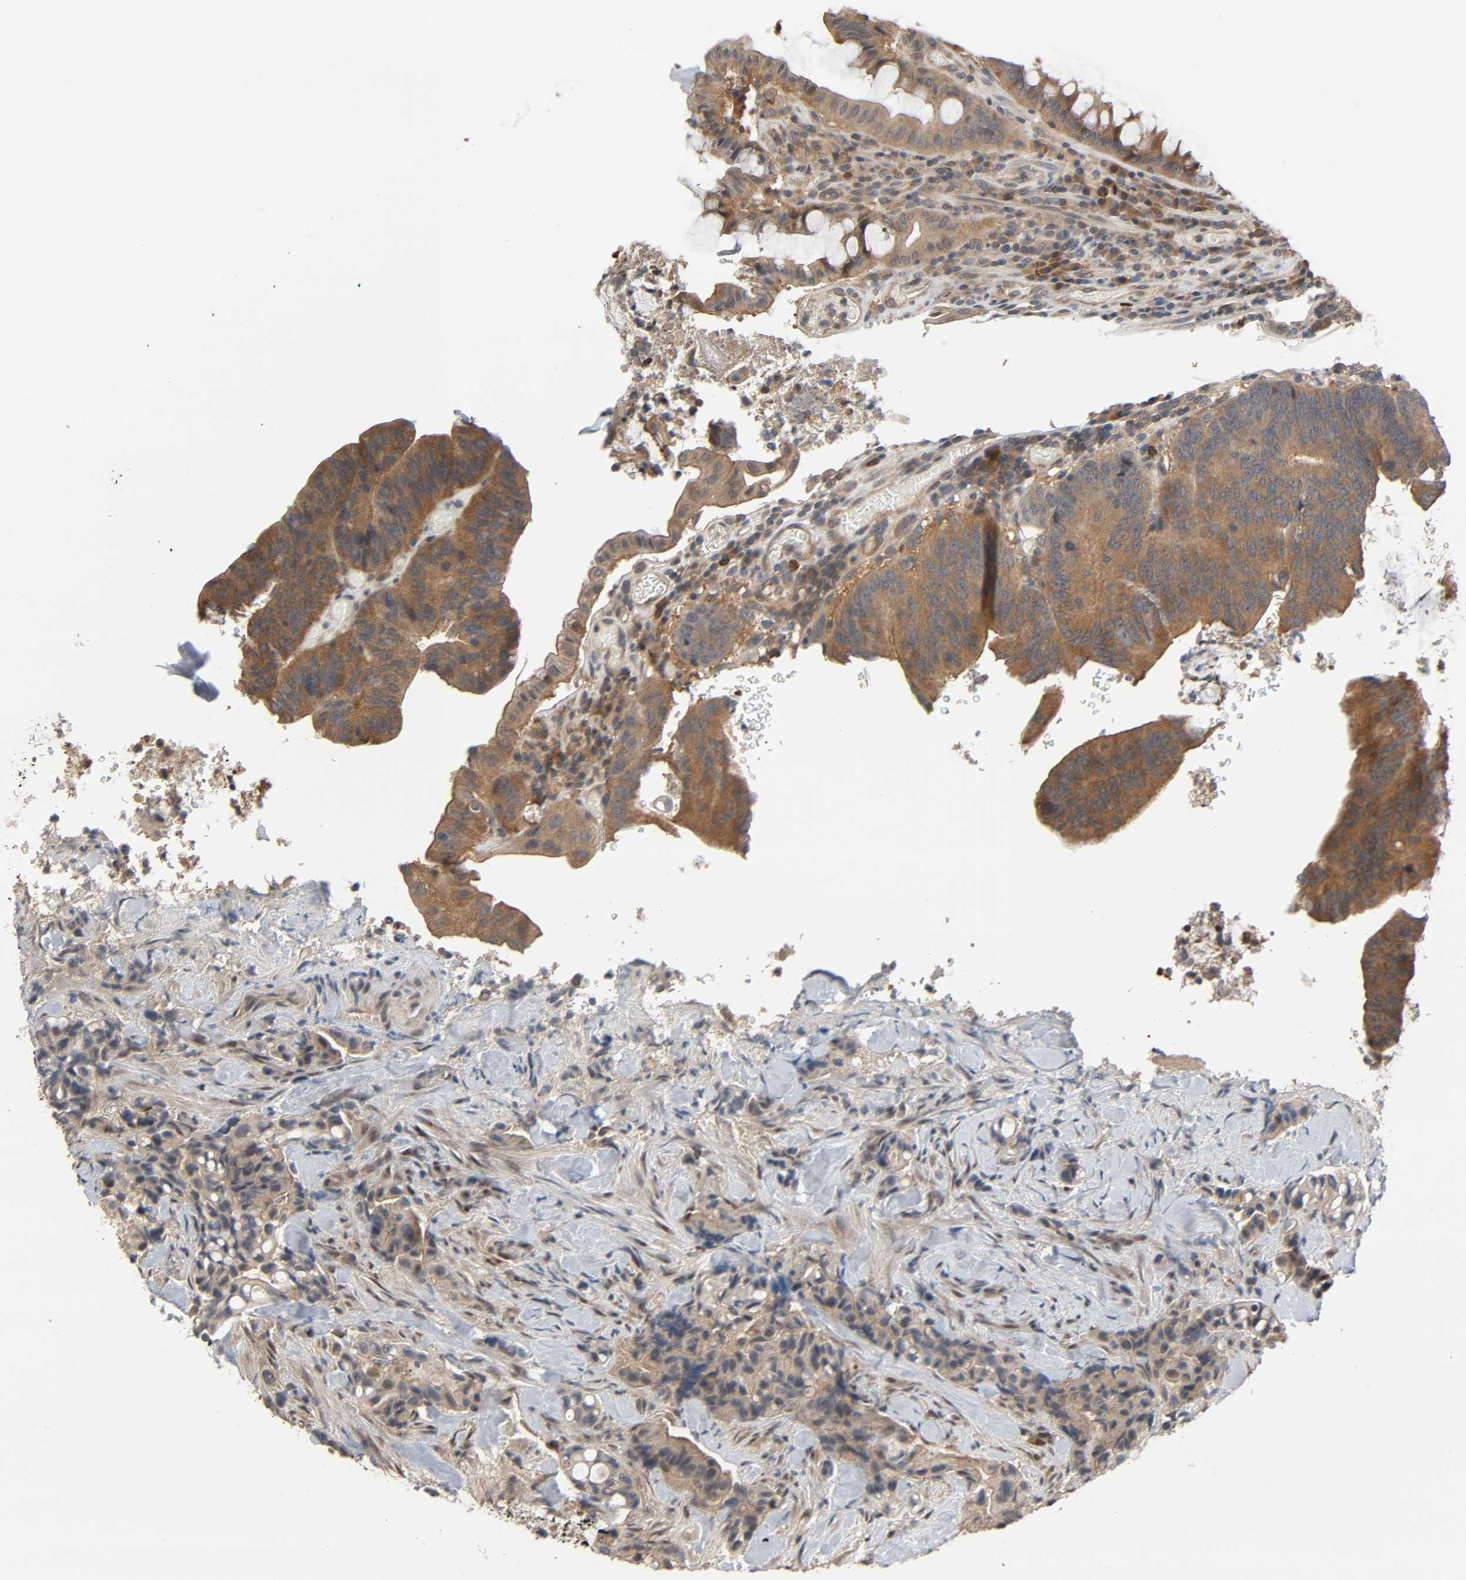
{"staining": {"intensity": "moderate", "quantity": ">75%", "location": "cytoplasmic/membranous"}, "tissue": "colorectal cancer", "cell_type": "Tumor cells", "image_type": "cancer", "snomed": [{"axis": "morphology", "description": "Normal tissue, NOS"}, {"axis": "morphology", "description": "Adenocarcinoma, NOS"}, {"axis": "topography", "description": "Colon"}], "caption": "Colorectal adenocarcinoma stained with IHC shows moderate cytoplasmic/membranous staining in about >75% of tumor cells. (IHC, brightfield microscopy, high magnification).", "gene": "PPP2R1B", "patient": {"sex": "male", "age": 82}}